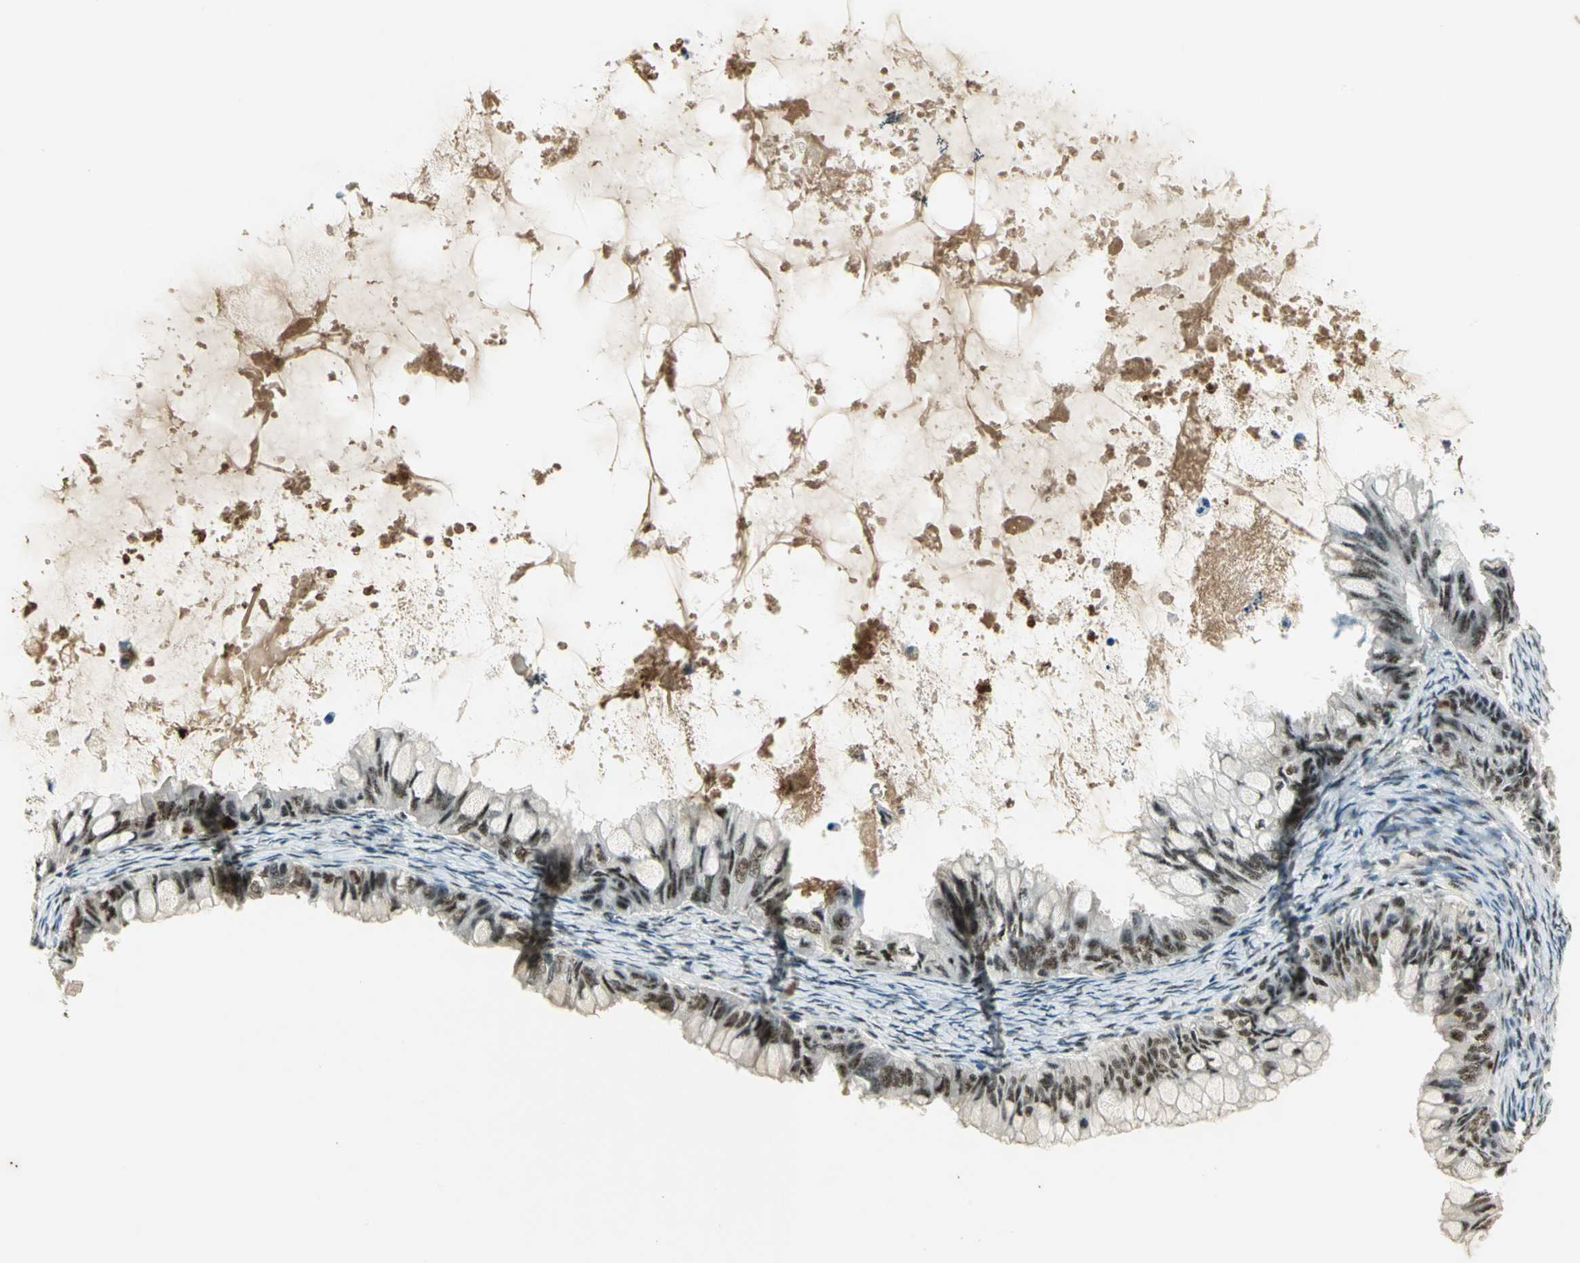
{"staining": {"intensity": "moderate", "quantity": ">75%", "location": "nuclear"}, "tissue": "ovarian cancer", "cell_type": "Tumor cells", "image_type": "cancer", "snomed": [{"axis": "morphology", "description": "Cystadenocarcinoma, mucinous, NOS"}, {"axis": "topography", "description": "Ovary"}], "caption": "Approximately >75% of tumor cells in human ovarian cancer (mucinous cystadenocarcinoma) reveal moderate nuclear protein positivity as visualized by brown immunohistochemical staining.", "gene": "ELF1", "patient": {"sex": "female", "age": 80}}